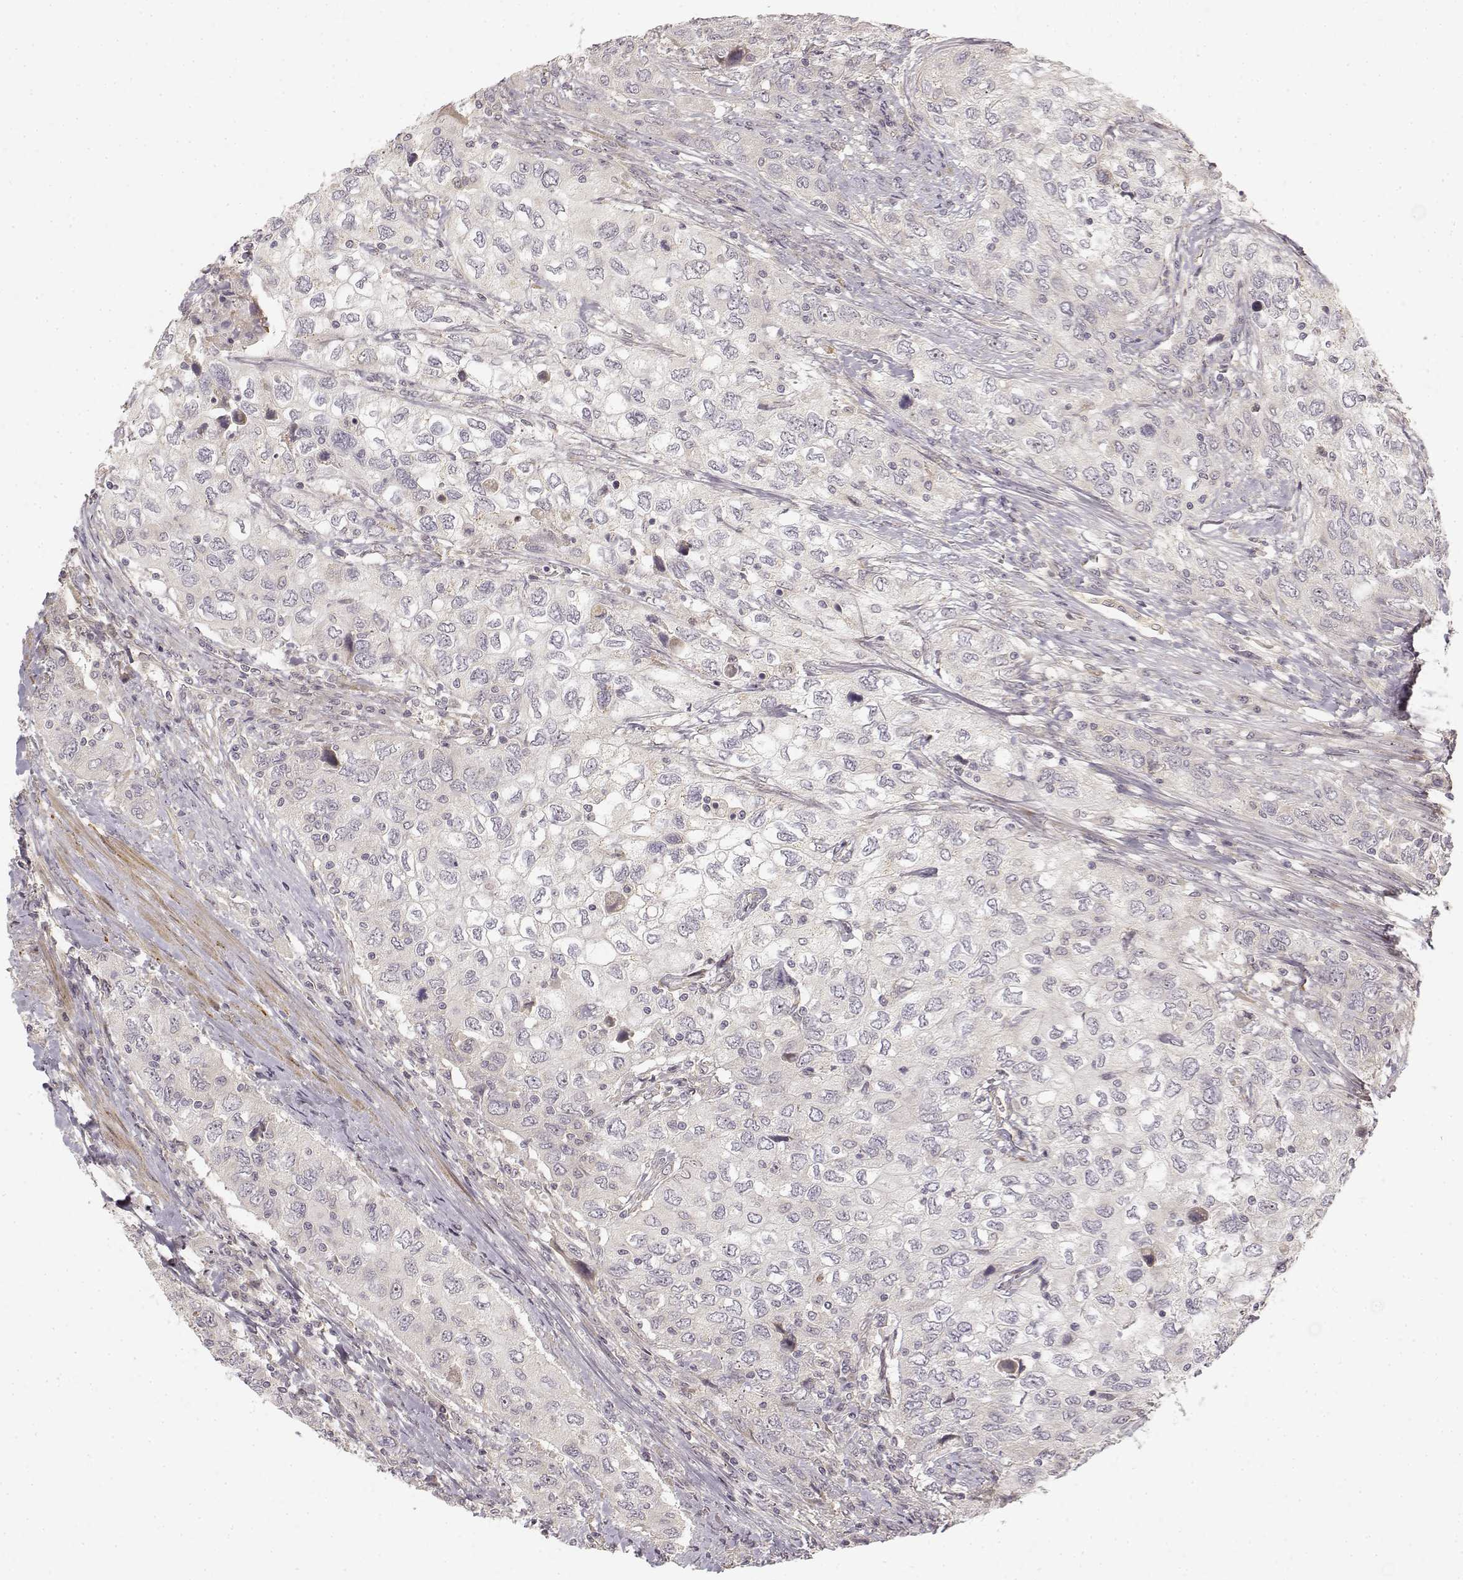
{"staining": {"intensity": "negative", "quantity": "none", "location": "none"}, "tissue": "urothelial cancer", "cell_type": "Tumor cells", "image_type": "cancer", "snomed": [{"axis": "morphology", "description": "Urothelial carcinoma, High grade"}, {"axis": "topography", "description": "Urinary bladder"}], "caption": "This is an IHC histopathology image of human urothelial cancer. There is no positivity in tumor cells.", "gene": "MED12L", "patient": {"sex": "male", "age": 76}}